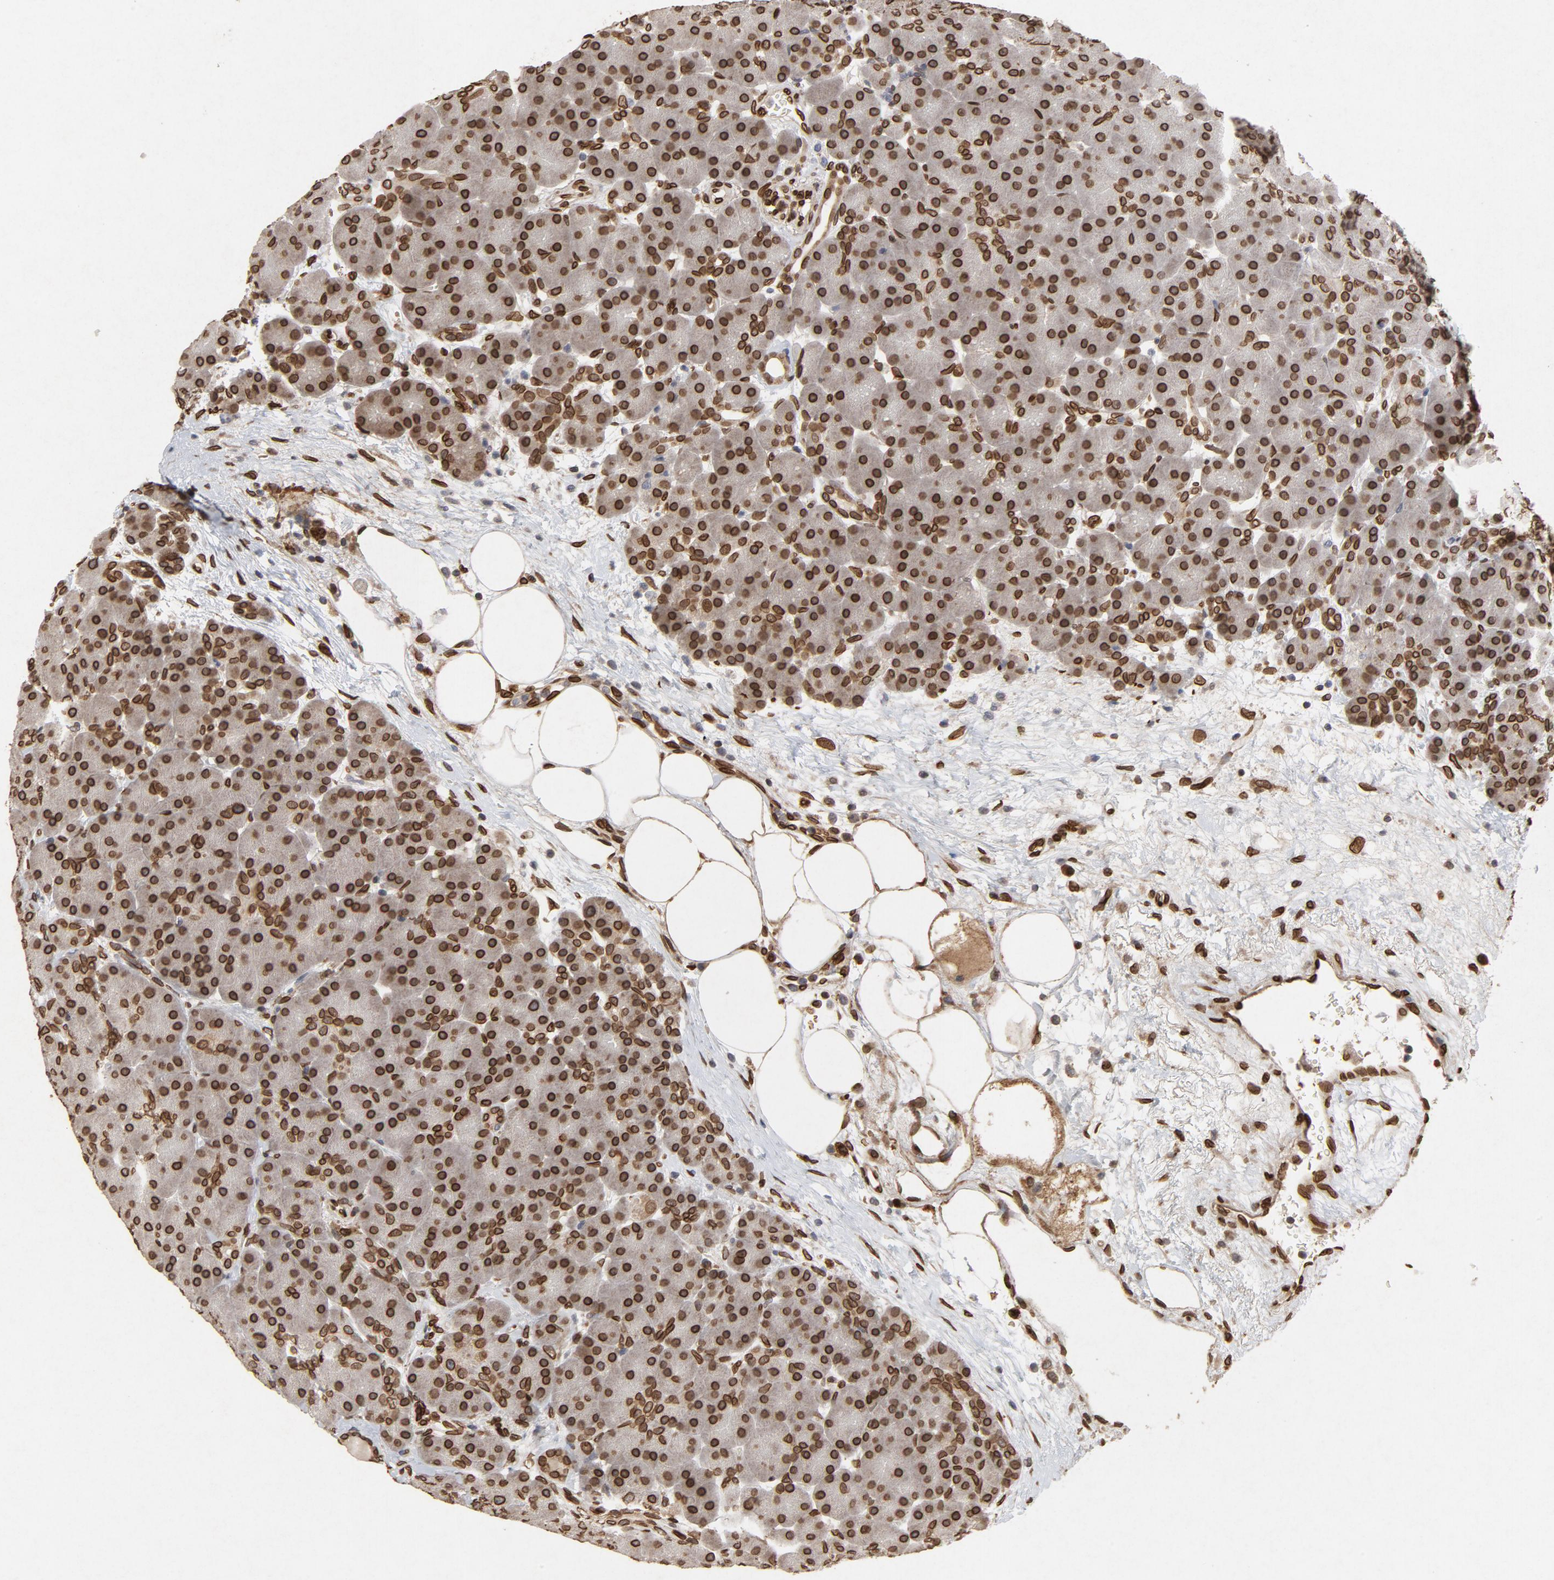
{"staining": {"intensity": "strong", "quantity": ">75%", "location": "cytoplasmic/membranous,nuclear"}, "tissue": "pancreas", "cell_type": "Exocrine glandular cells", "image_type": "normal", "snomed": [{"axis": "morphology", "description": "Normal tissue, NOS"}, {"axis": "topography", "description": "Pancreas"}], "caption": "The histopathology image reveals staining of benign pancreas, revealing strong cytoplasmic/membranous,nuclear protein expression (brown color) within exocrine glandular cells.", "gene": "LMNA", "patient": {"sex": "male", "age": 66}}